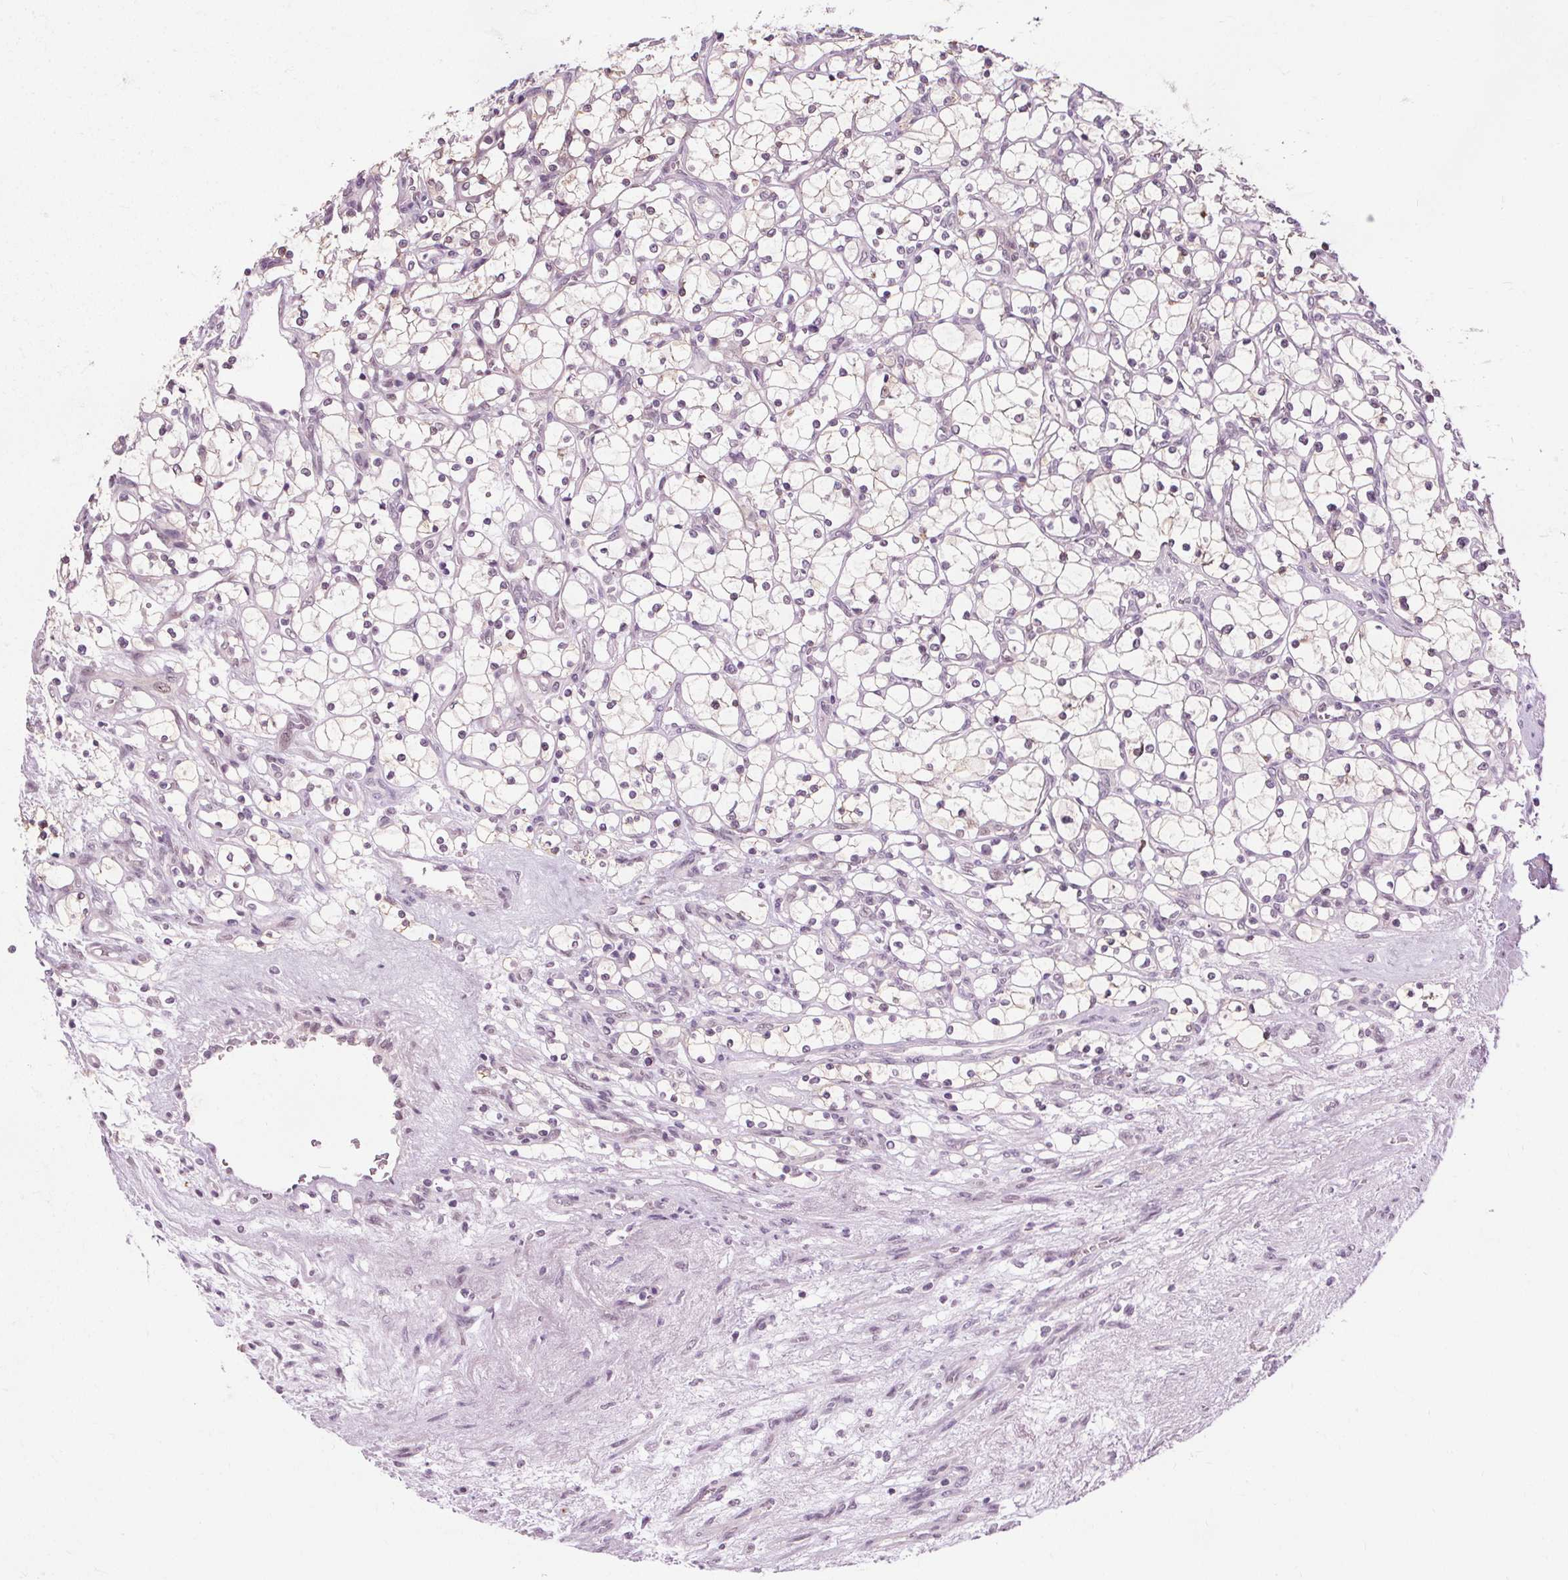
{"staining": {"intensity": "negative", "quantity": "none", "location": "none"}, "tissue": "renal cancer", "cell_type": "Tumor cells", "image_type": "cancer", "snomed": [{"axis": "morphology", "description": "Adenocarcinoma, NOS"}, {"axis": "topography", "description": "Kidney"}], "caption": "Adenocarcinoma (renal) was stained to show a protein in brown. There is no significant staining in tumor cells.", "gene": "CEBPA", "patient": {"sex": "female", "age": 69}}